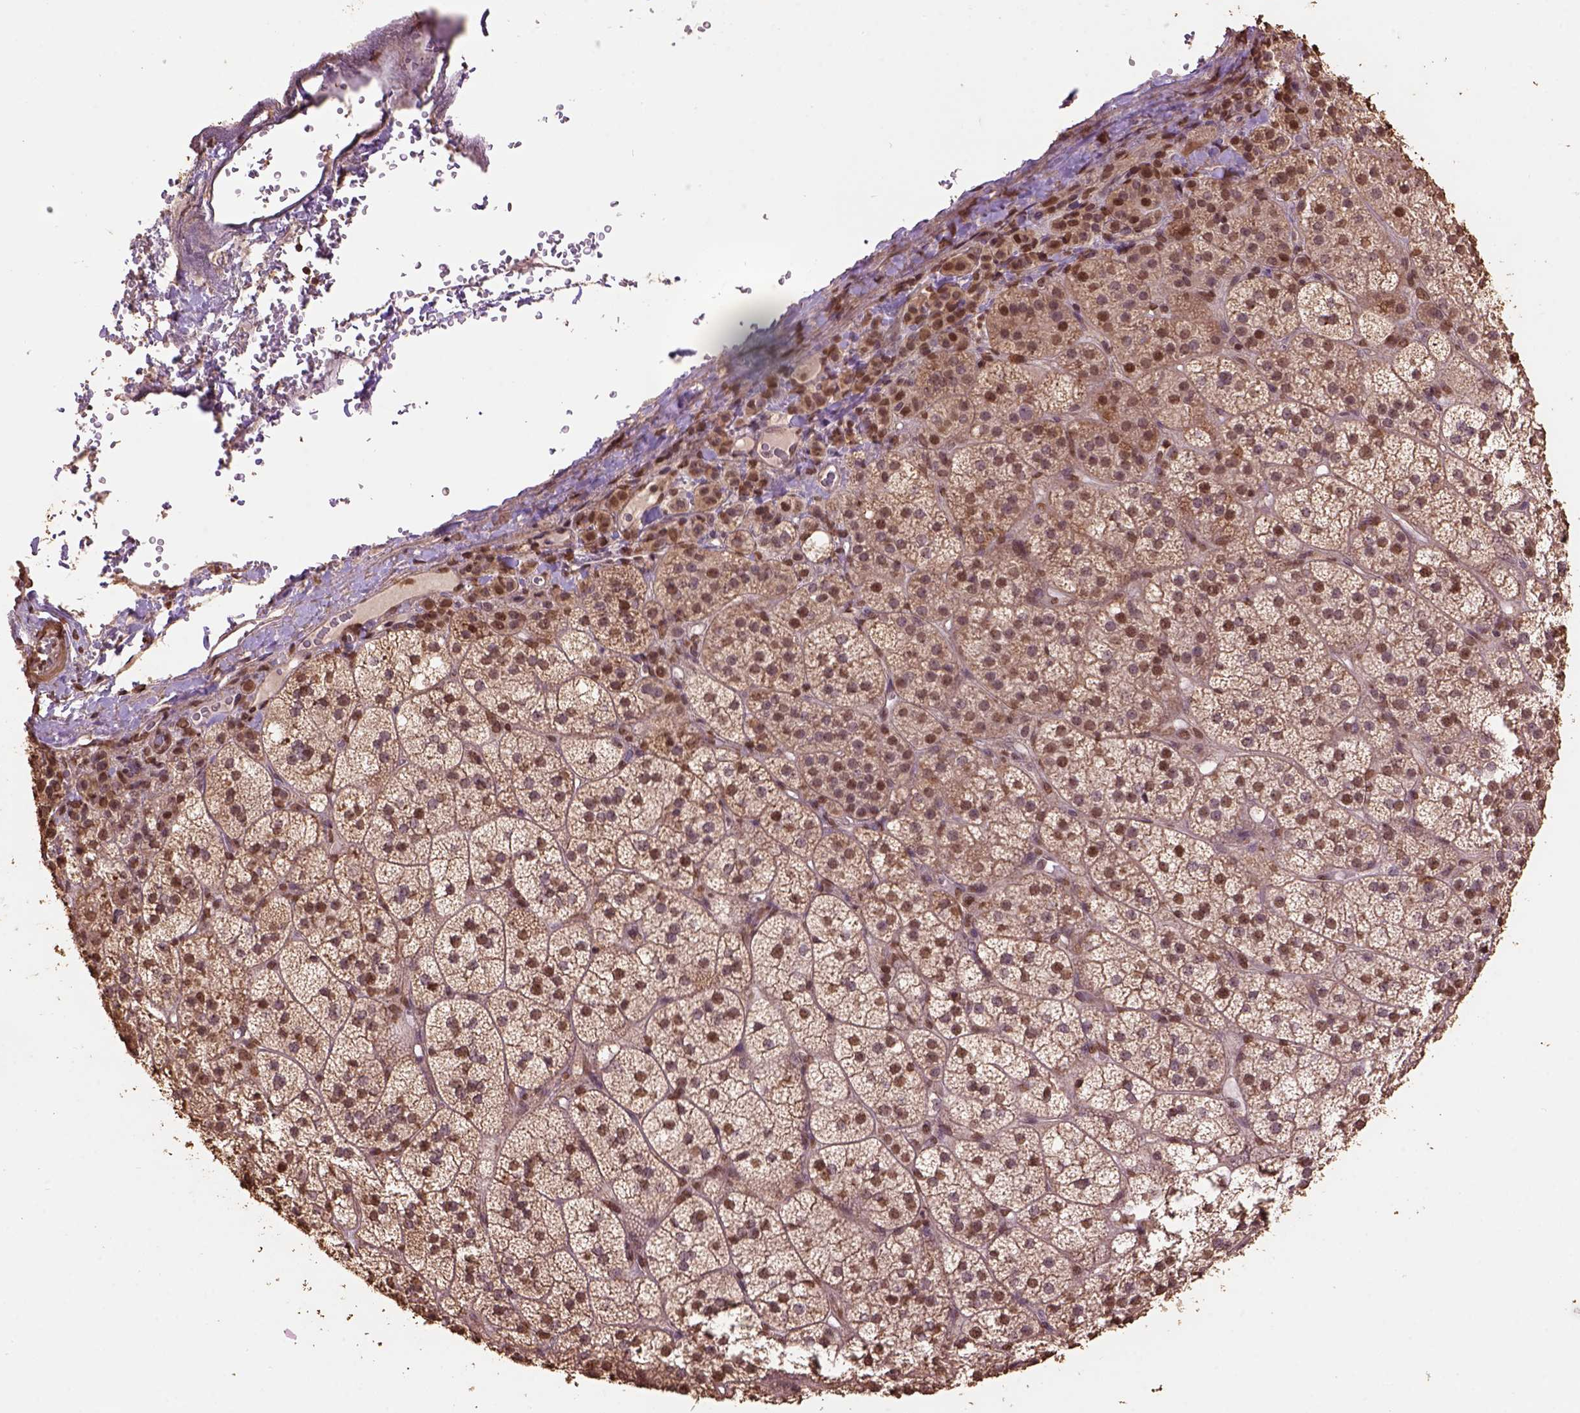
{"staining": {"intensity": "strong", "quantity": ">75%", "location": "cytoplasmic/membranous,nuclear"}, "tissue": "adrenal gland", "cell_type": "Glandular cells", "image_type": "normal", "snomed": [{"axis": "morphology", "description": "Normal tissue, NOS"}, {"axis": "topography", "description": "Adrenal gland"}], "caption": "The histopathology image reveals a brown stain indicating the presence of a protein in the cytoplasmic/membranous,nuclear of glandular cells in adrenal gland. (DAB (3,3'-diaminobenzidine) = brown stain, brightfield microscopy at high magnification).", "gene": "CSTF2T", "patient": {"sex": "female", "age": 60}}